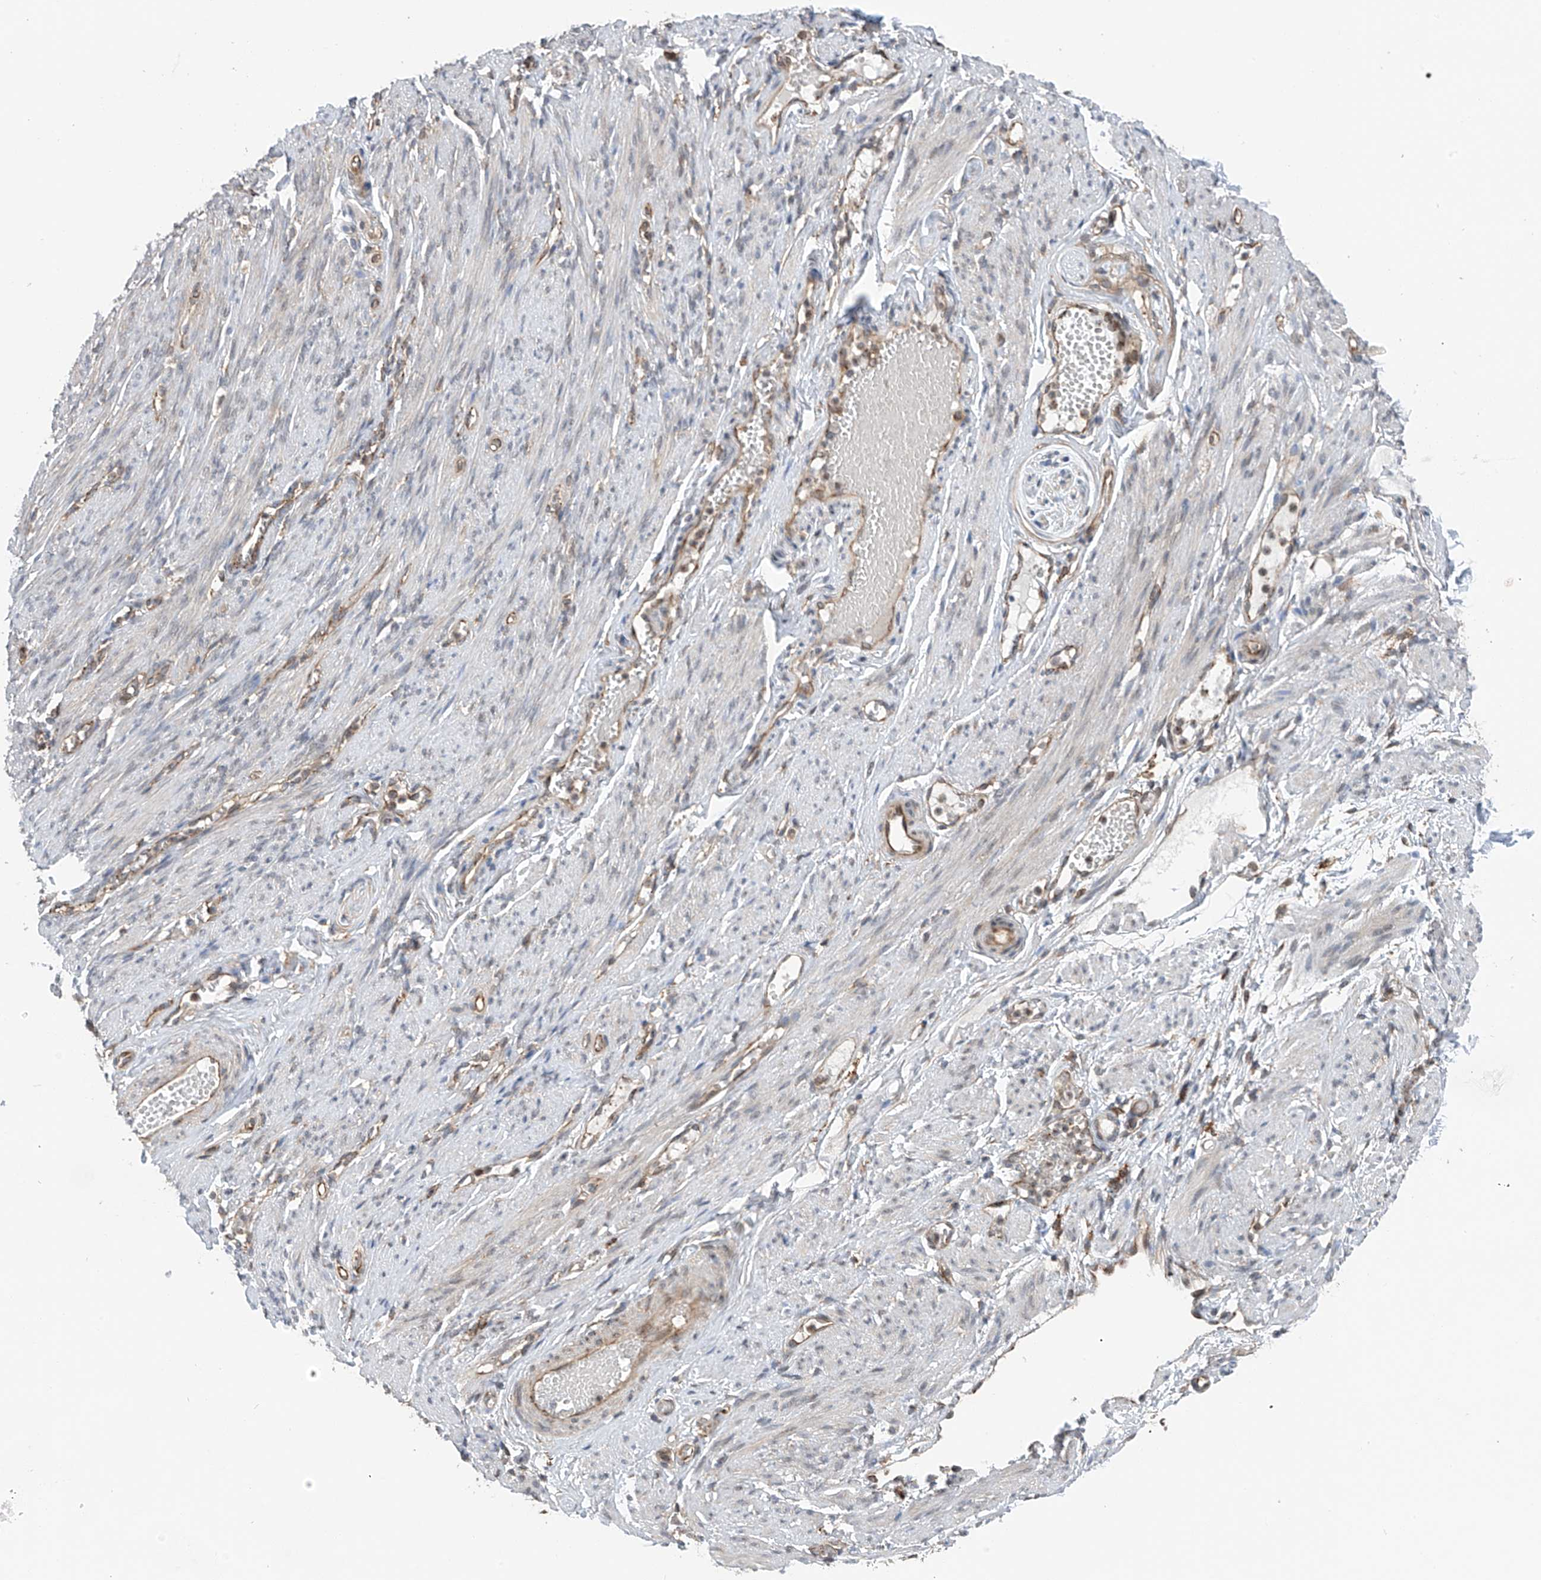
{"staining": {"intensity": "weak", "quantity": "25%-75%", "location": "cytoplasmic/membranous"}, "tissue": "adipose tissue", "cell_type": "Adipocytes", "image_type": "normal", "snomed": [{"axis": "morphology", "description": "Normal tissue, NOS"}, {"axis": "topography", "description": "Smooth muscle"}, {"axis": "topography", "description": "Peripheral nerve tissue"}], "caption": "IHC of normal human adipose tissue demonstrates low levels of weak cytoplasmic/membranous positivity in approximately 25%-75% of adipocytes.", "gene": "ZNF189", "patient": {"sex": "female", "age": 39}}